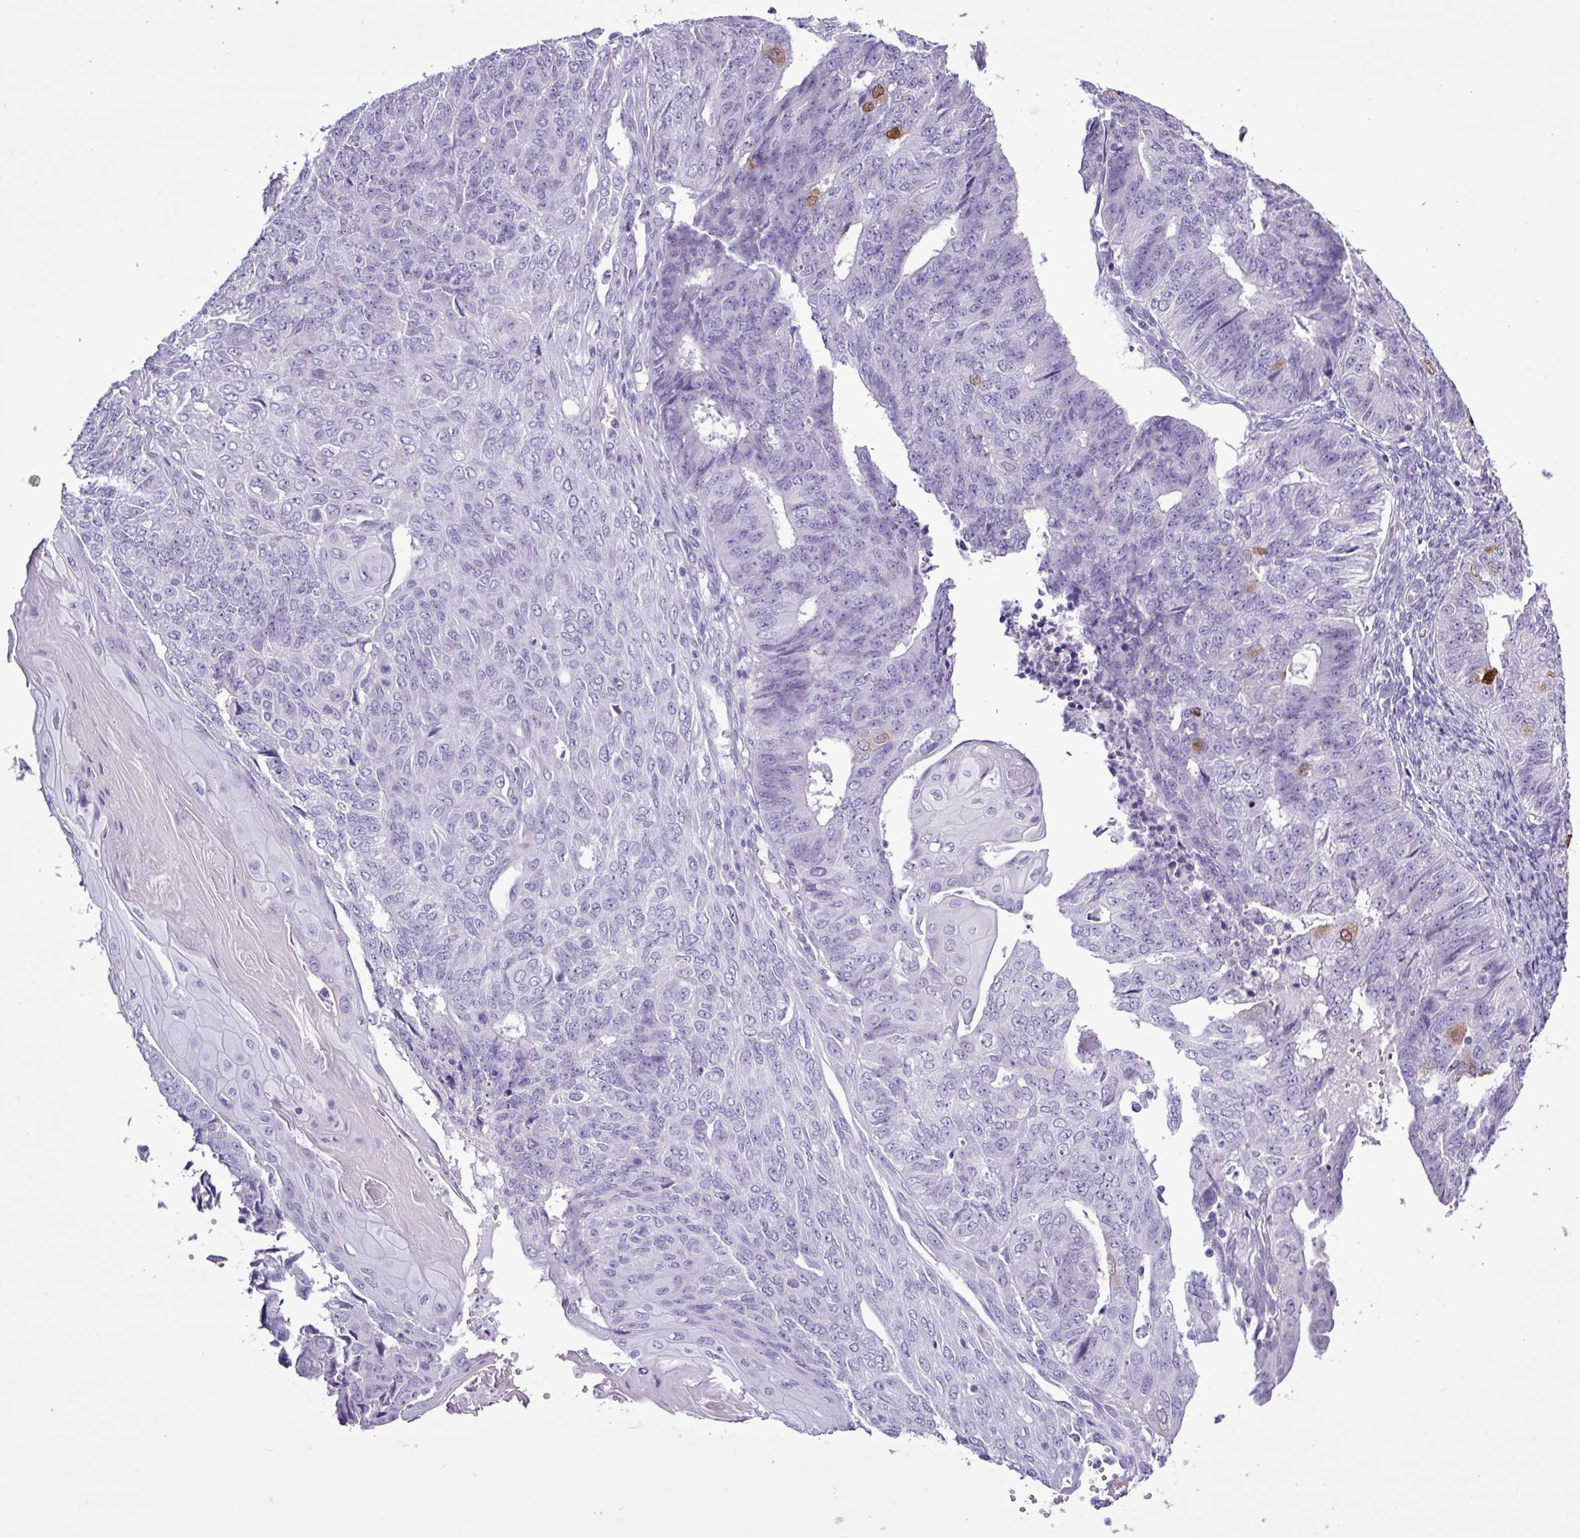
{"staining": {"intensity": "moderate", "quantity": "<25%", "location": "nuclear"}, "tissue": "endometrial cancer", "cell_type": "Tumor cells", "image_type": "cancer", "snomed": [{"axis": "morphology", "description": "Adenocarcinoma, NOS"}, {"axis": "topography", "description": "Endometrium"}], "caption": "Immunohistochemical staining of human endometrial cancer (adenocarcinoma) displays low levels of moderate nuclear protein positivity in about <25% of tumor cells.", "gene": "ALDH3A1", "patient": {"sex": "female", "age": 32}}